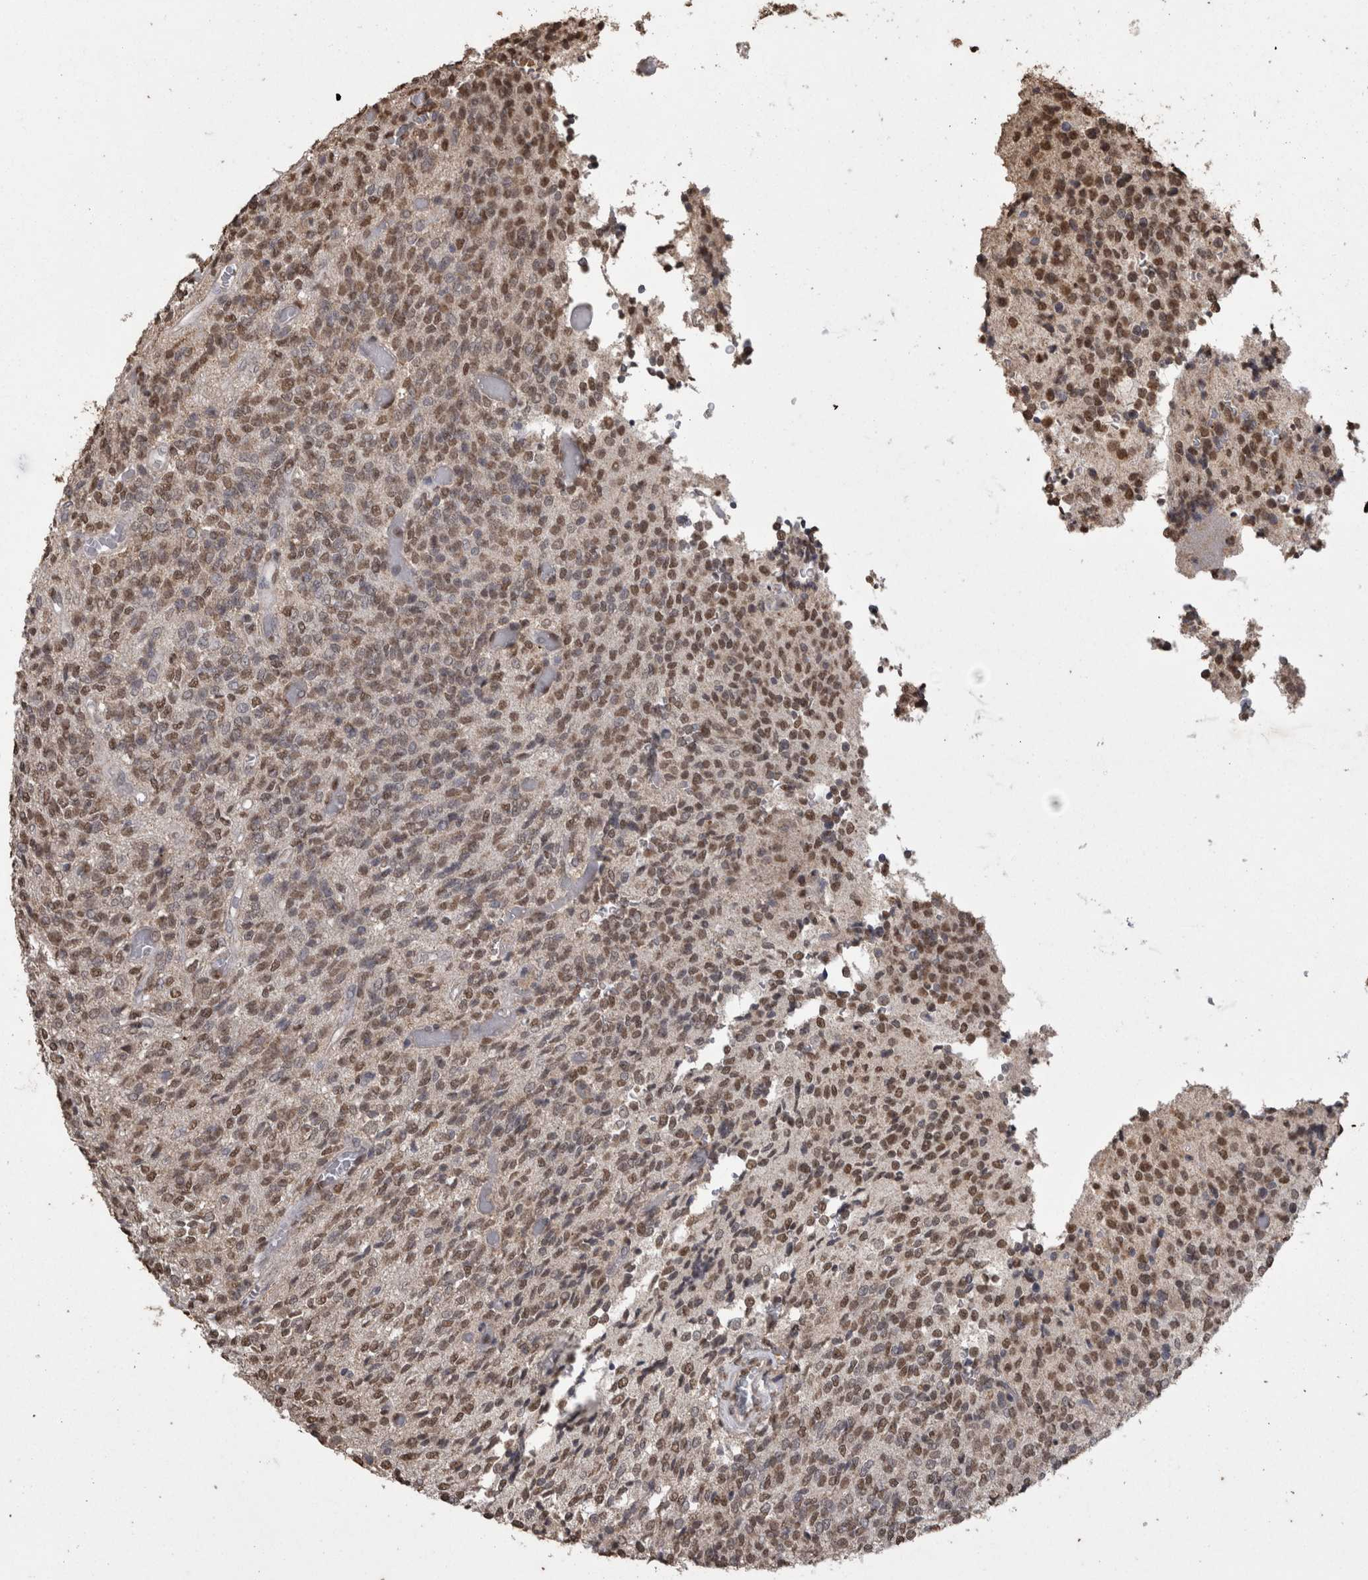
{"staining": {"intensity": "moderate", "quantity": ">75%", "location": "nuclear"}, "tissue": "glioma", "cell_type": "Tumor cells", "image_type": "cancer", "snomed": [{"axis": "morphology", "description": "Glioma, malignant, High grade"}, {"axis": "topography", "description": "Brain"}], "caption": "Approximately >75% of tumor cells in glioma demonstrate moderate nuclear protein staining as visualized by brown immunohistochemical staining.", "gene": "SMAD7", "patient": {"sex": "male", "age": 34}}